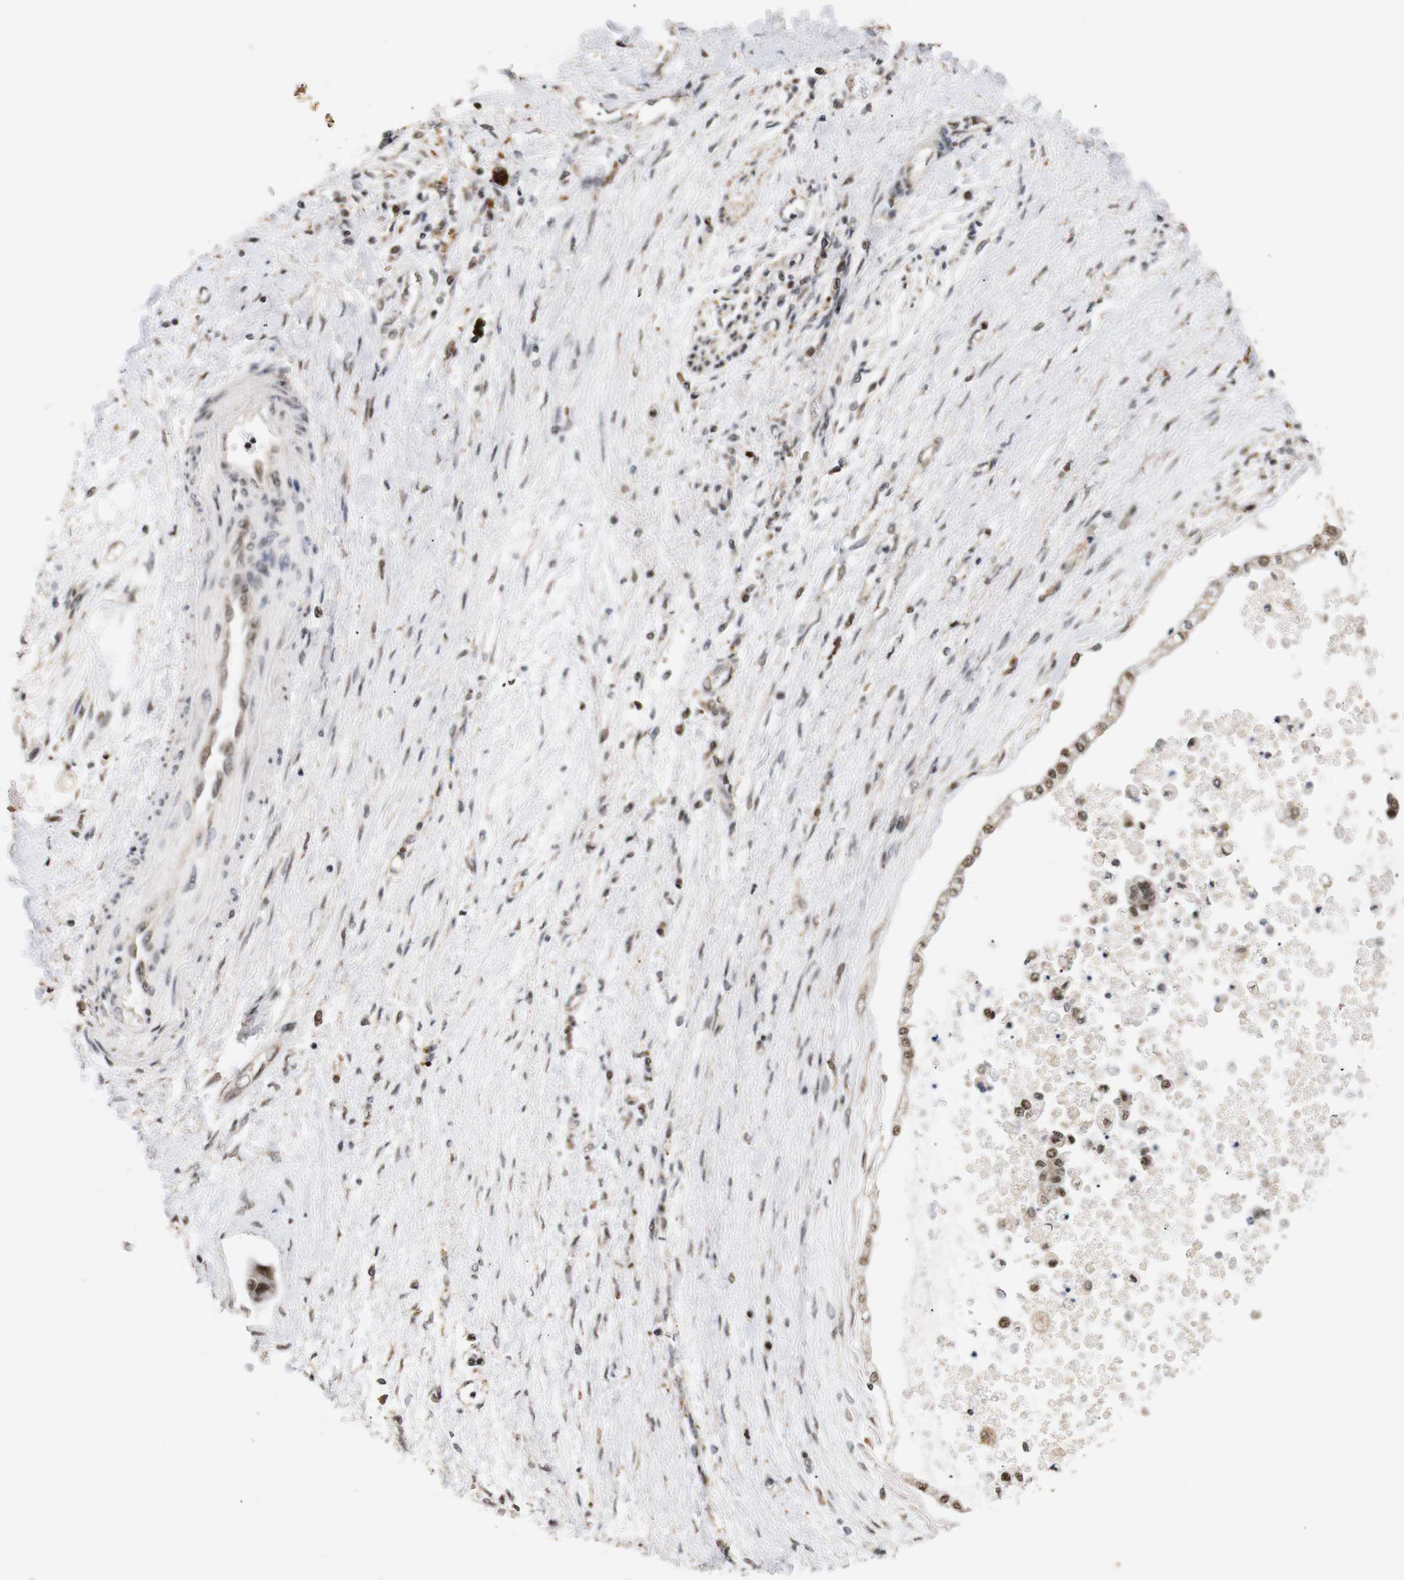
{"staining": {"intensity": "moderate", "quantity": ">75%", "location": "nuclear"}, "tissue": "liver cancer", "cell_type": "Tumor cells", "image_type": "cancer", "snomed": [{"axis": "morphology", "description": "Cholangiocarcinoma"}, {"axis": "topography", "description": "Liver"}], "caption": "Immunohistochemical staining of human liver cancer shows medium levels of moderate nuclear protein positivity in about >75% of tumor cells. (brown staining indicates protein expression, while blue staining denotes nuclei).", "gene": "PYM1", "patient": {"sex": "male", "age": 50}}